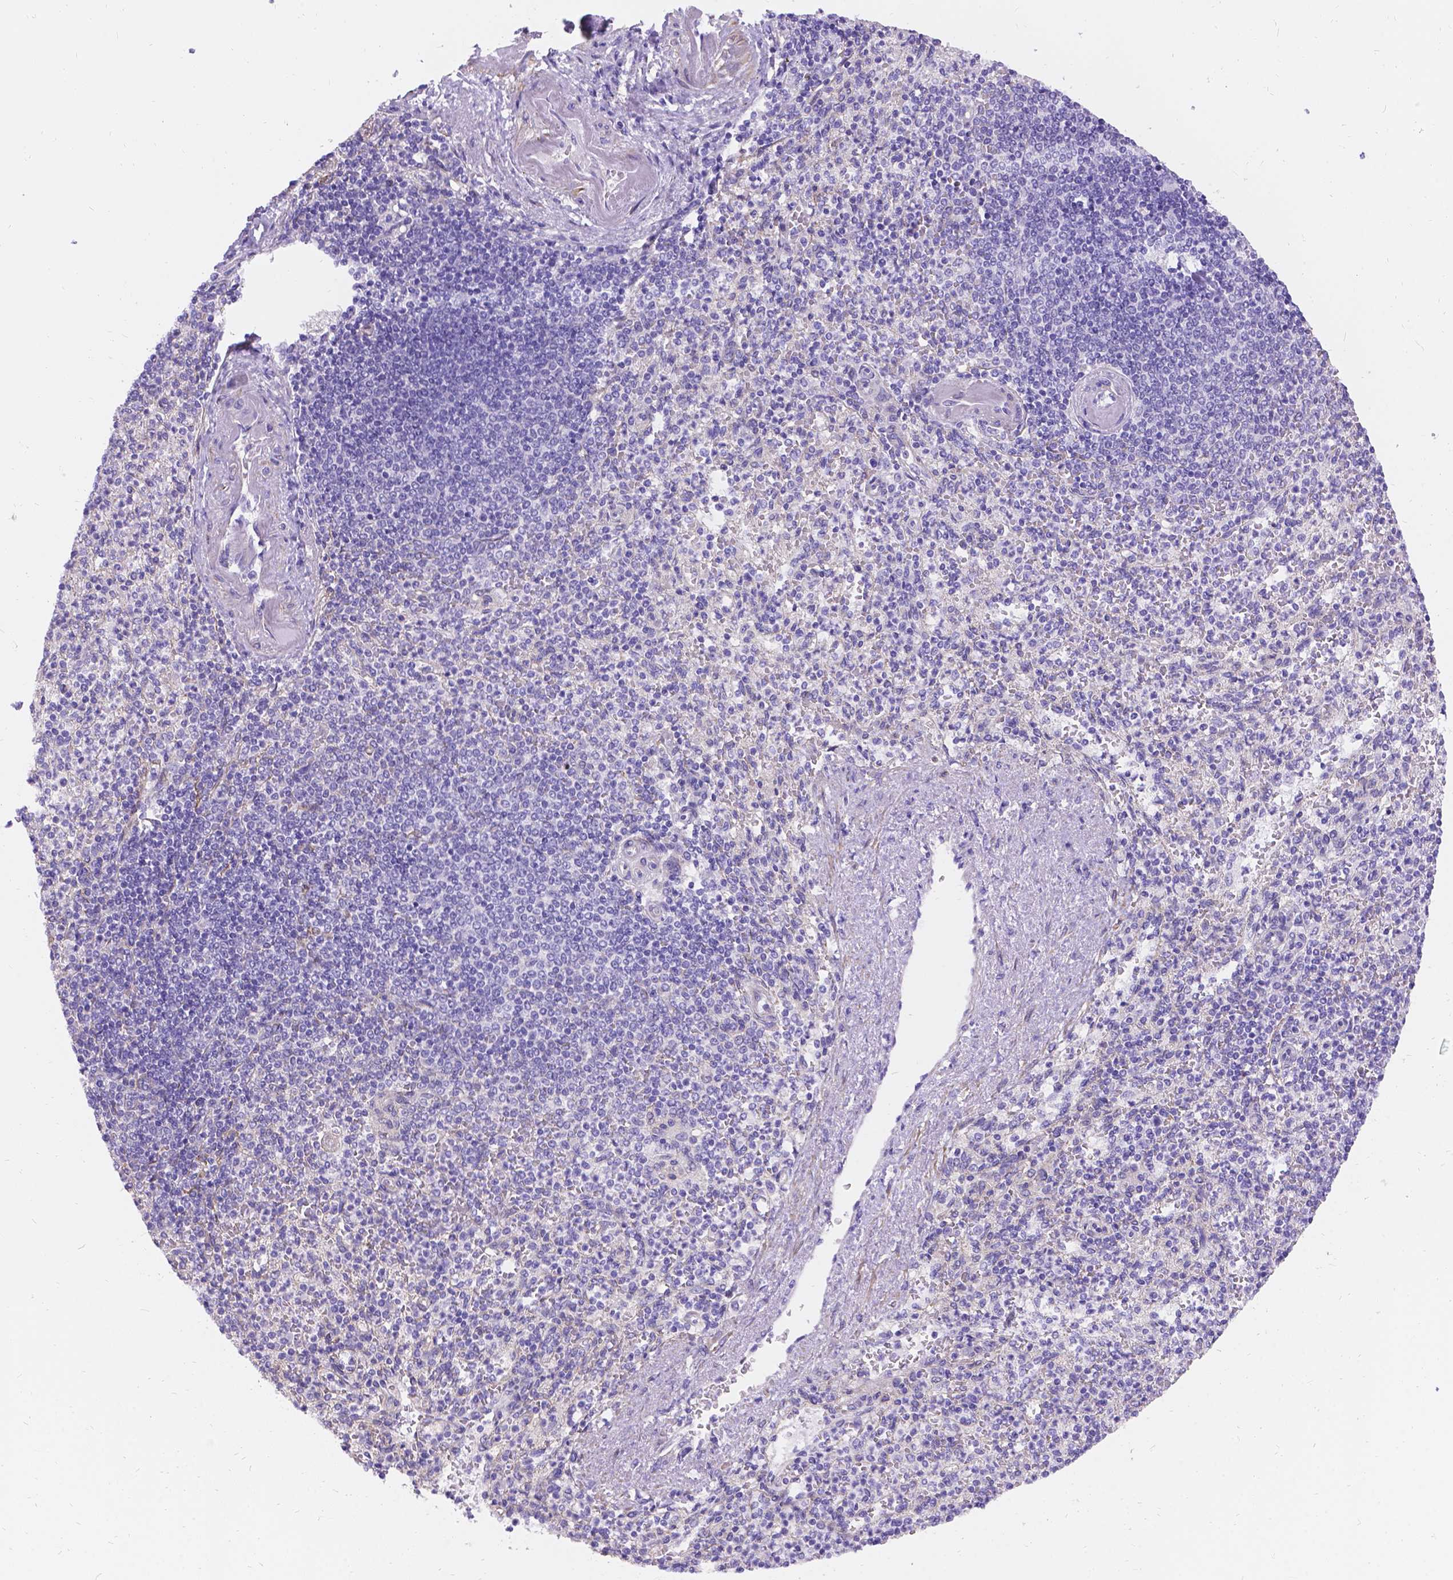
{"staining": {"intensity": "negative", "quantity": "none", "location": "none"}, "tissue": "spleen", "cell_type": "Cells in red pulp", "image_type": "normal", "snomed": [{"axis": "morphology", "description": "Normal tissue, NOS"}, {"axis": "topography", "description": "Spleen"}], "caption": "Cells in red pulp show no significant positivity in benign spleen. (Stains: DAB IHC with hematoxylin counter stain, Microscopy: brightfield microscopy at high magnification).", "gene": "PALS1", "patient": {"sex": "female", "age": 74}}